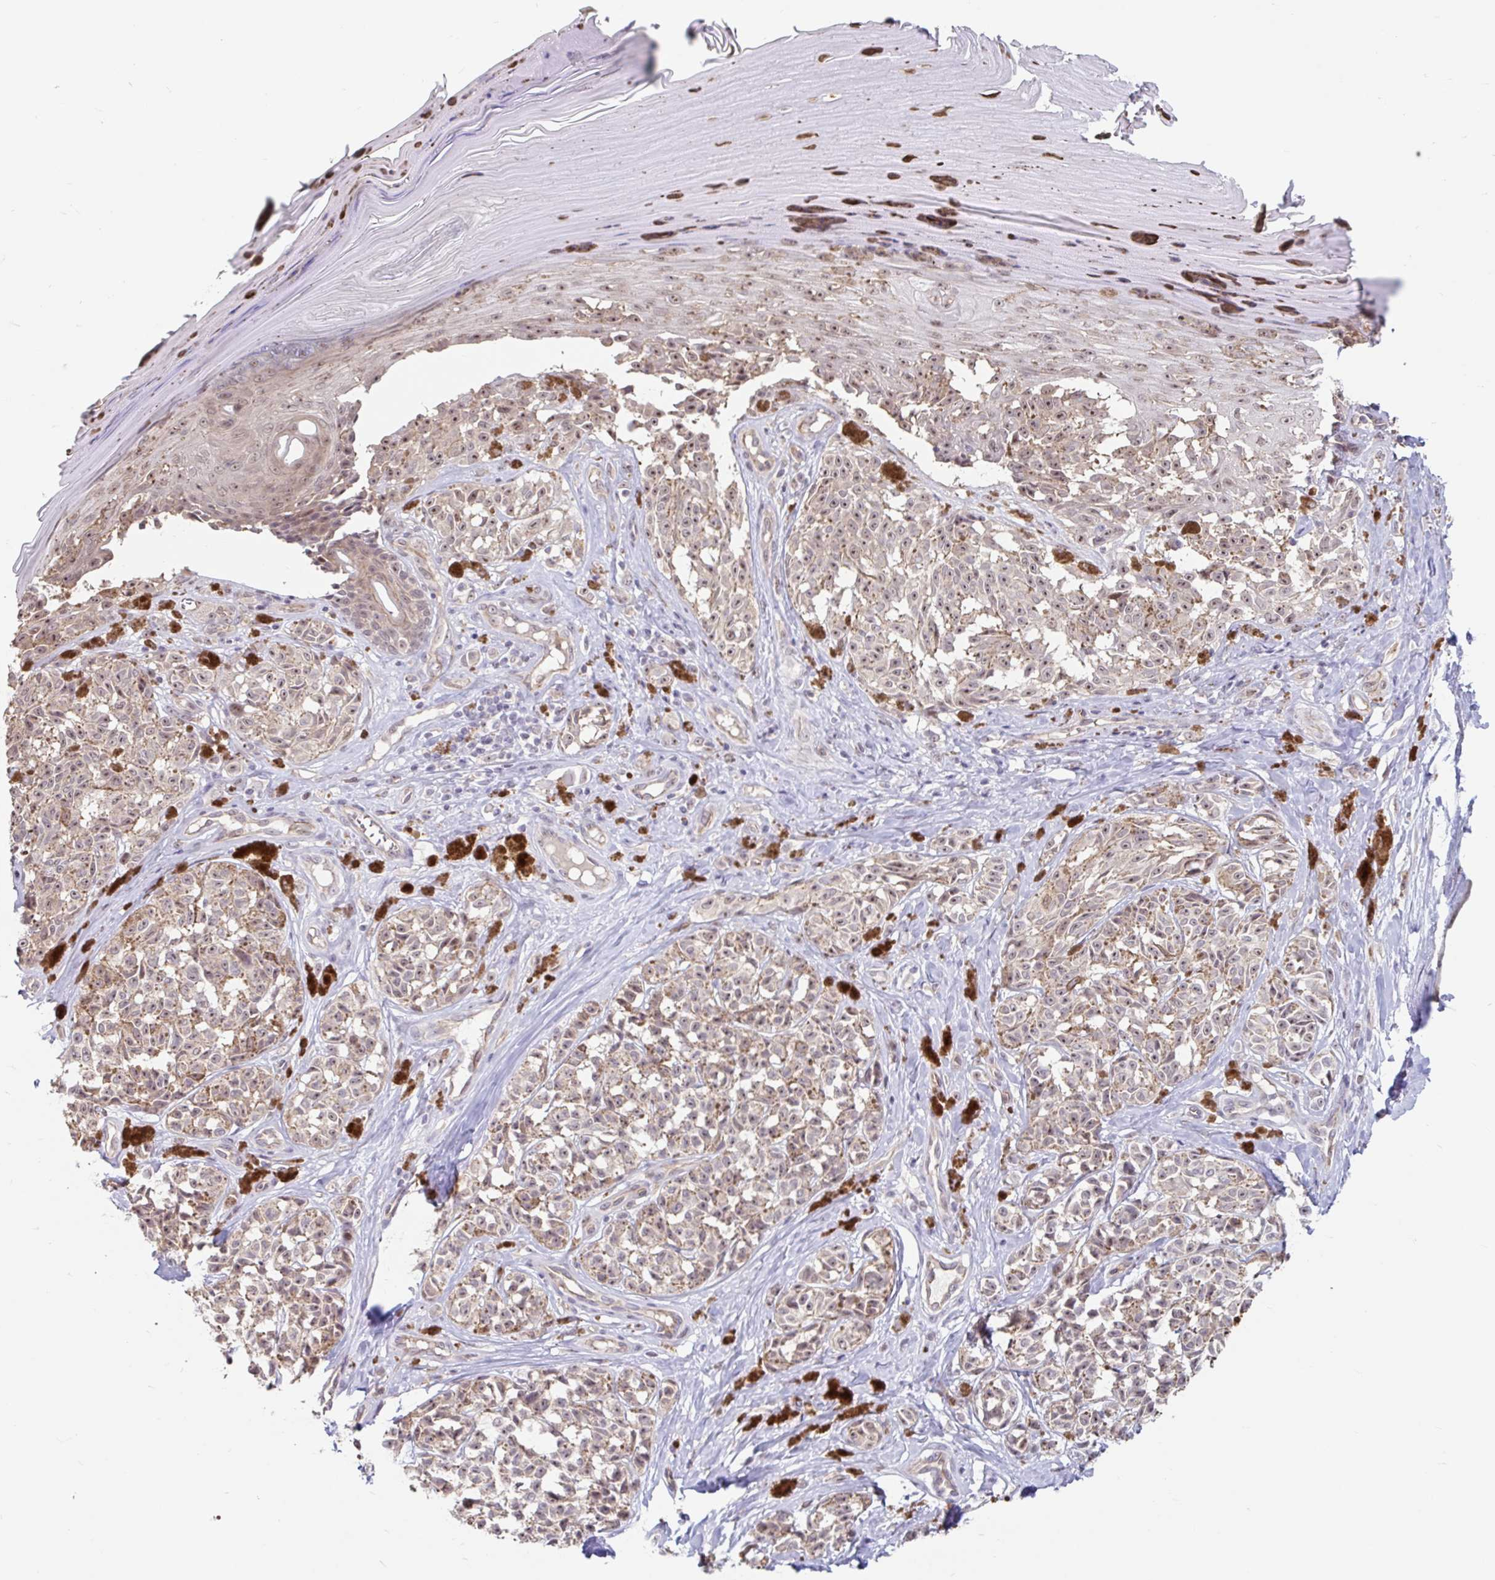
{"staining": {"intensity": "weak", "quantity": ">75%", "location": "cytoplasmic/membranous,nuclear"}, "tissue": "melanoma", "cell_type": "Tumor cells", "image_type": "cancer", "snomed": [{"axis": "morphology", "description": "Malignant melanoma, NOS"}, {"axis": "topography", "description": "Skin"}], "caption": "Approximately >75% of tumor cells in human malignant melanoma show weak cytoplasmic/membranous and nuclear protein expression as visualized by brown immunohistochemical staining.", "gene": "STYXL1", "patient": {"sex": "female", "age": 65}}